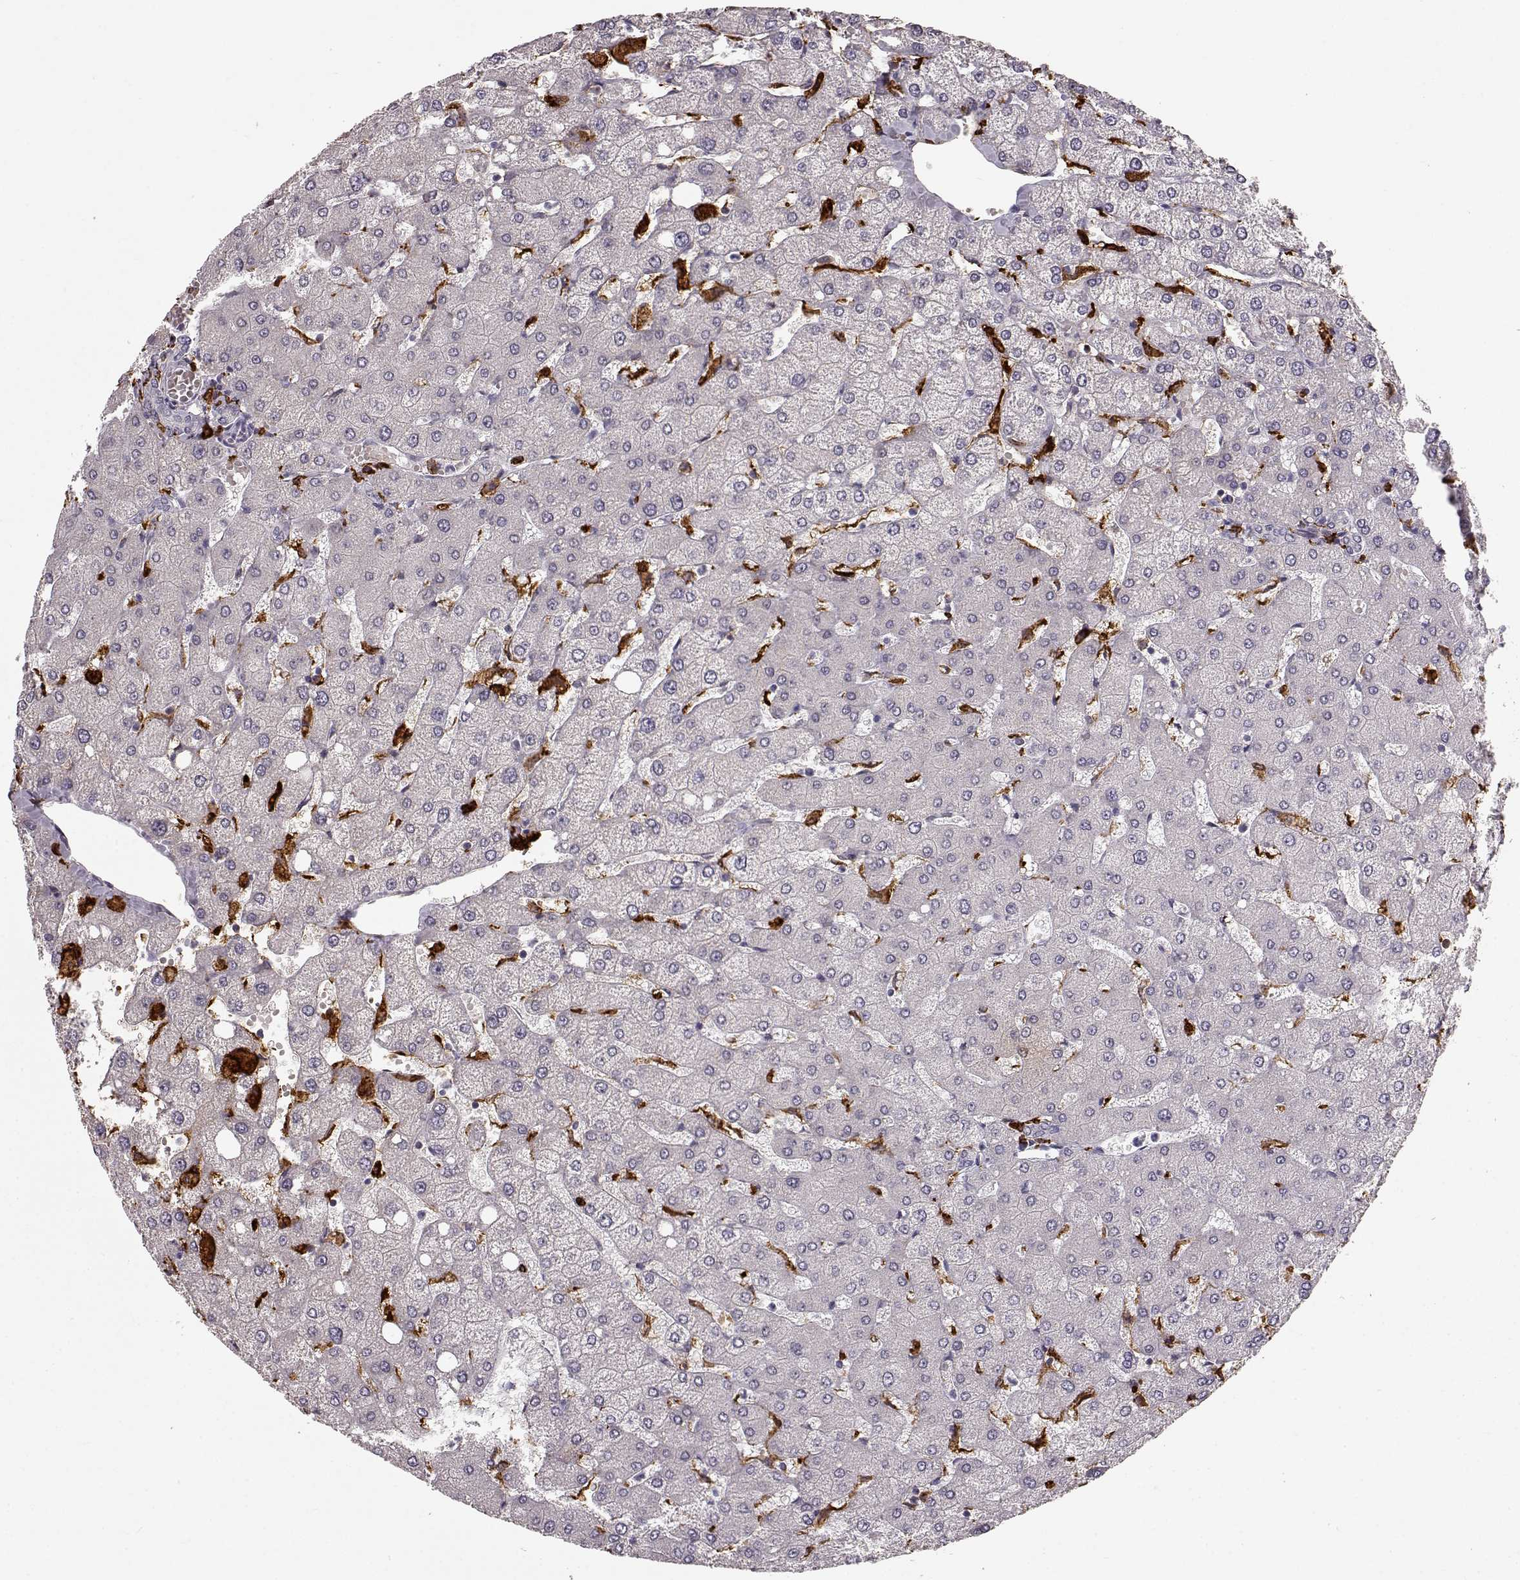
{"staining": {"intensity": "negative", "quantity": "none", "location": "none"}, "tissue": "liver", "cell_type": "Cholangiocytes", "image_type": "normal", "snomed": [{"axis": "morphology", "description": "Normal tissue, NOS"}, {"axis": "topography", "description": "Liver"}], "caption": "This photomicrograph is of normal liver stained with IHC to label a protein in brown with the nuclei are counter-stained blue. There is no staining in cholangiocytes.", "gene": "CCNF", "patient": {"sex": "female", "age": 54}}